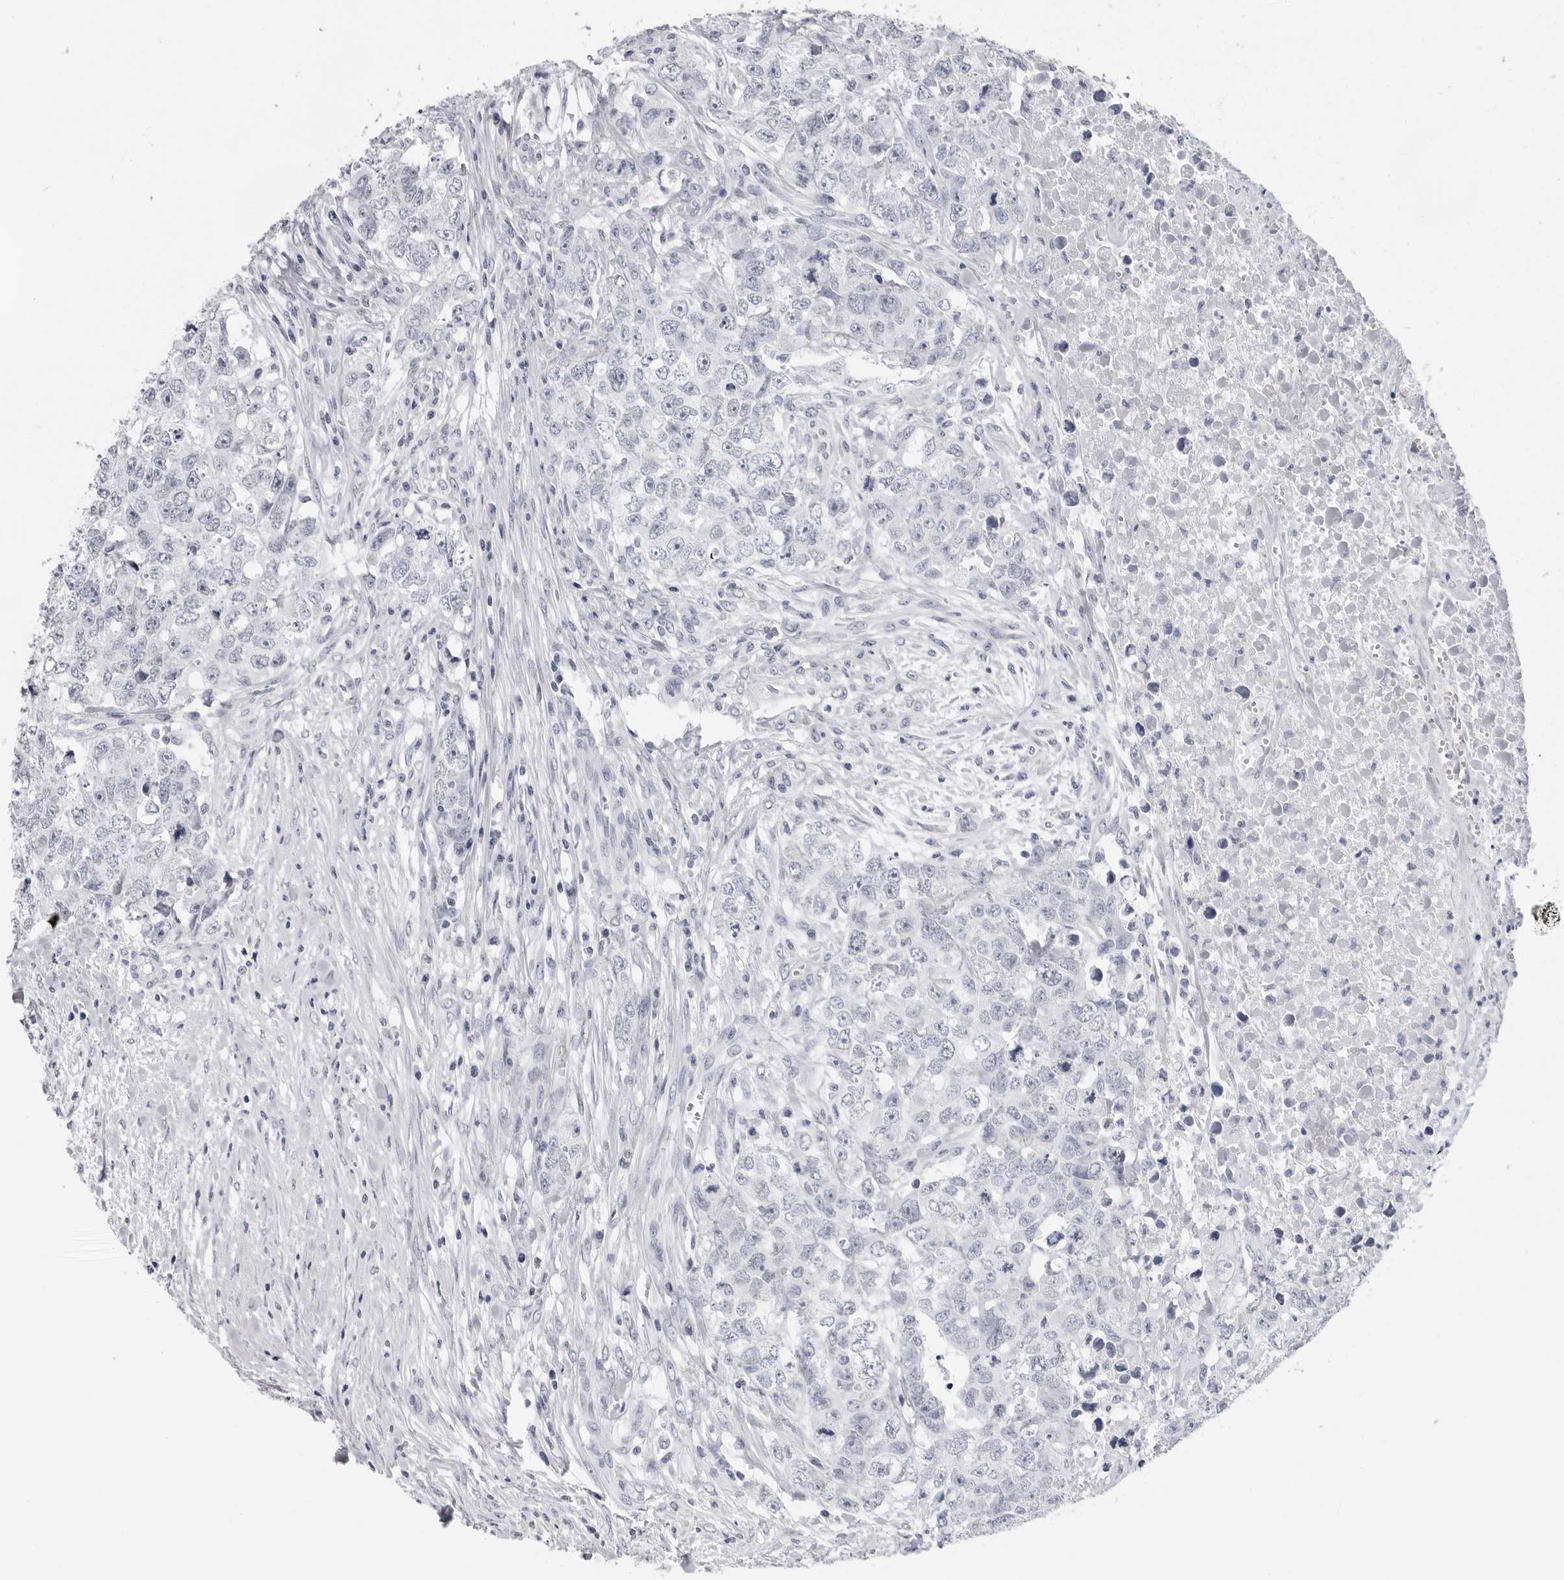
{"staining": {"intensity": "negative", "quantity": "none", "location": "none"}, "tissue": "testis cancer", "cell_type": "Tumor cells", "image_type": "cancer", "snomed": [{"axis": "morphology", "description": "Carcinoma, Embryonal, NOS"}, {"axis": "topography", "description": "Testis"}], "caption": "The image reveals no significant expression in tumor cells of testis embryonal carcinoma.", "gene": "PGA3", "patient": {"sex": "male", "age": 28}}